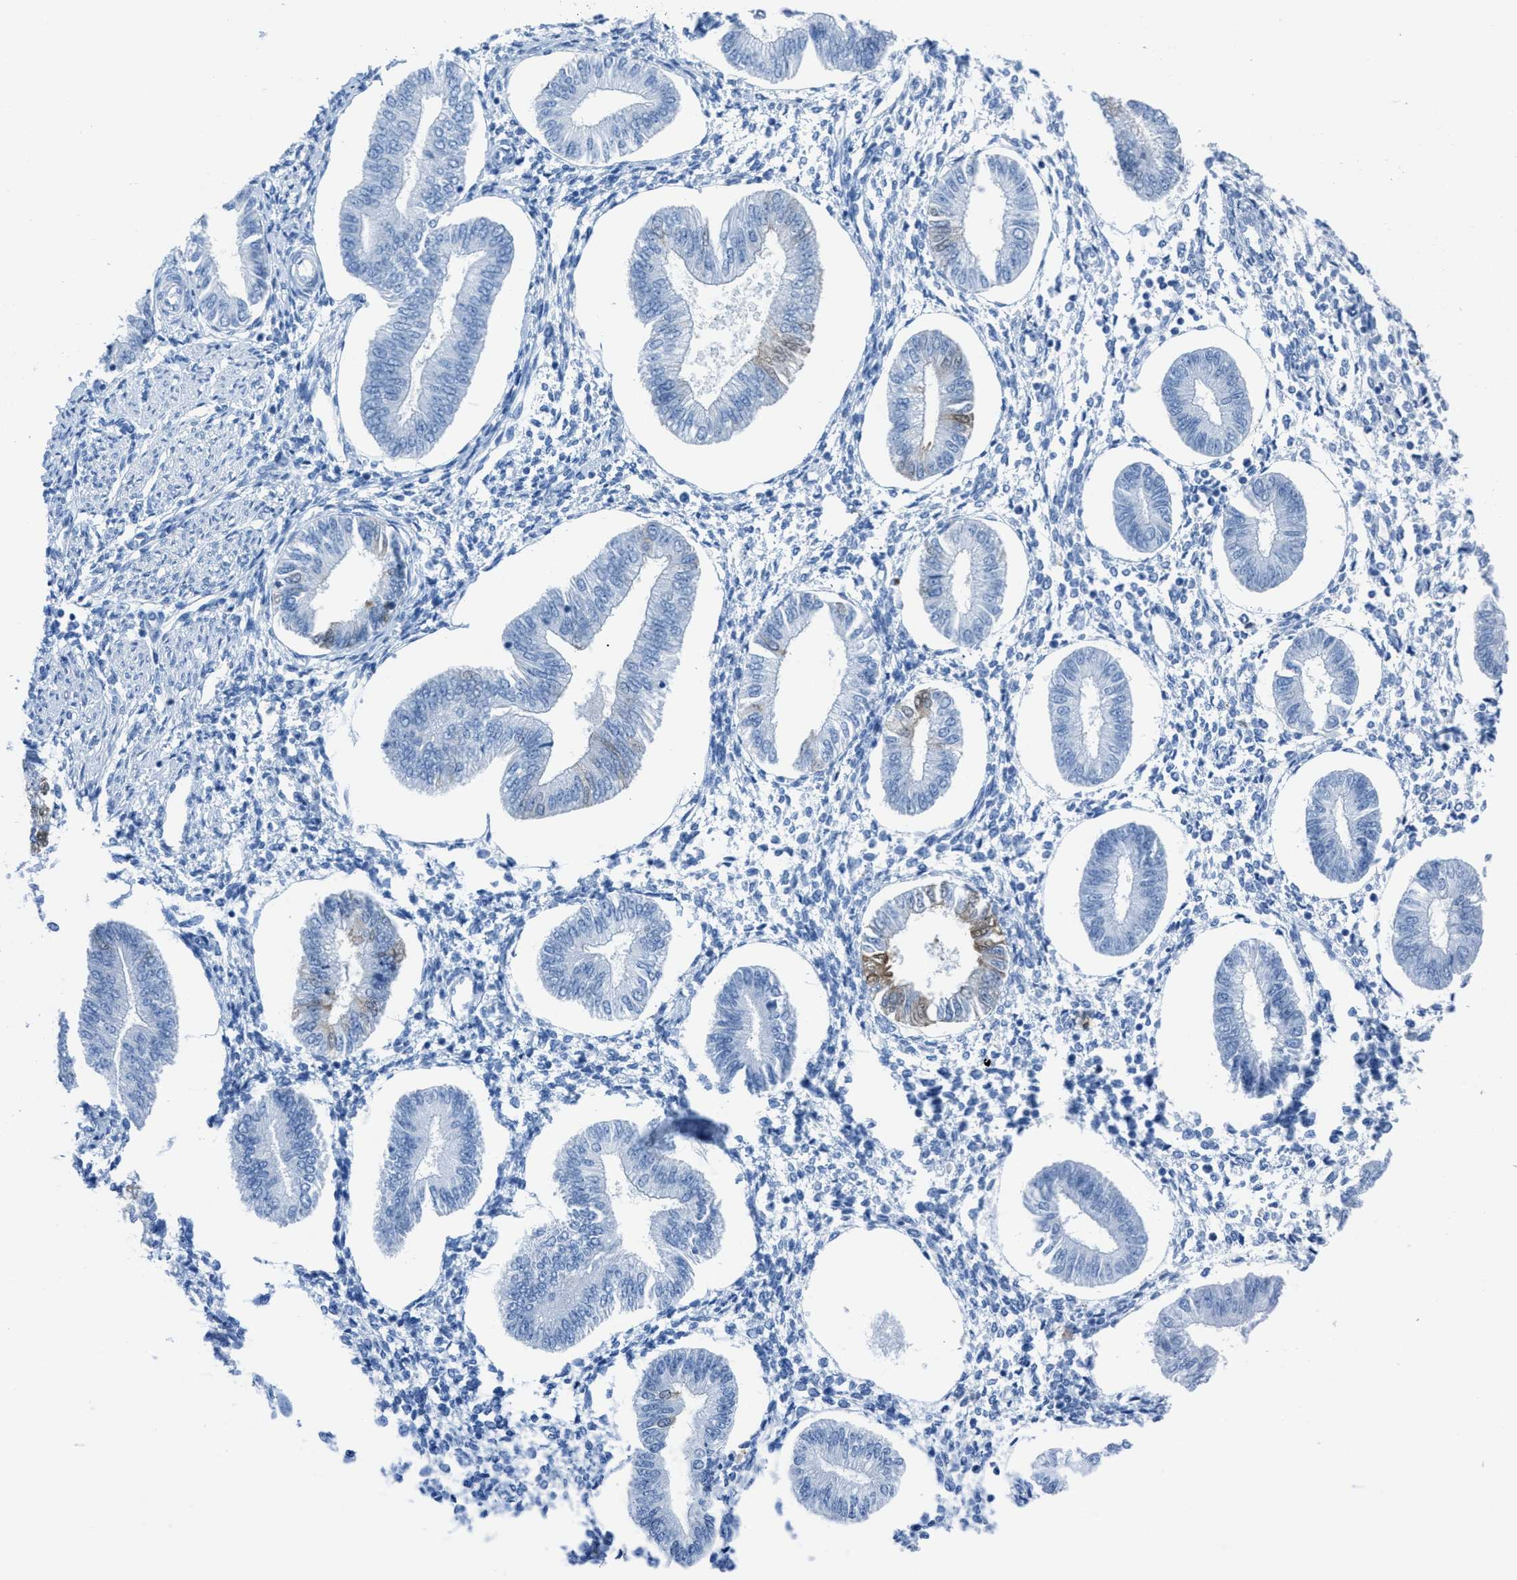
{"staining": {"intensity": "negative", "quantity": "none", "location": "none"}, "tissue": "endometrium", "cell_type": "Cells in endometrial stroma", "image_type": "normal", "snomed": [{"axis": "morphology", "description": "Normal tissue, NOS"}, {"axis": "topography", "description": "Endometrium"}], "caption": "This is an immunohistochemistry photomicrograph of unremarkable human endometrium. There is no staining in cells in endometrial stroma.", "gene": "CDKN2A", "patient": {"sex": "female", "age": 50}}